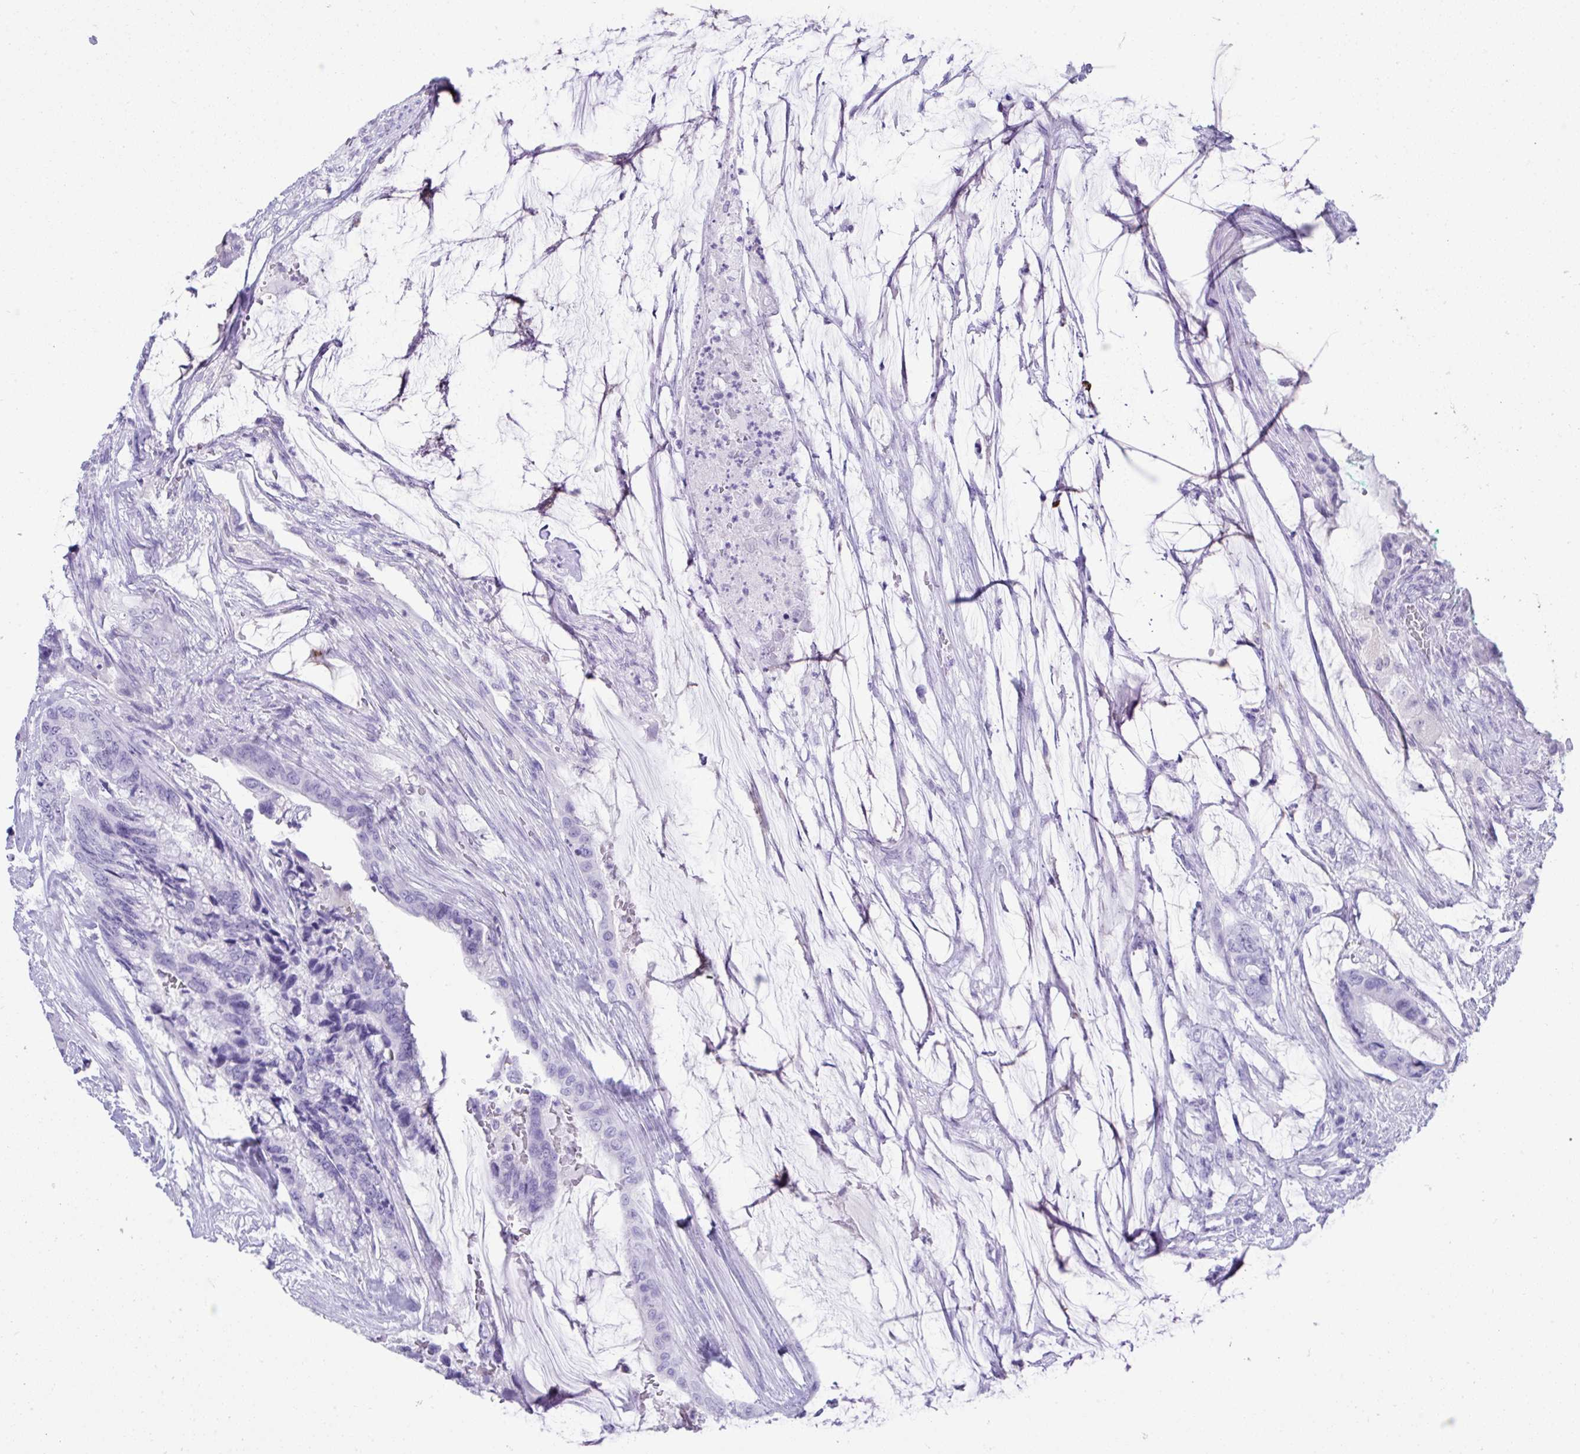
{"staining": {"intensity": "negative", "quantity": "none", "location": "none"}, "tissue": "colorectal cancer", "cell_type": "Tumor cells", "image_type": "cancer", "snomed": [{"axis": "morphology", "description": "Adenocarcinoma, NOS"}, {"axis": "topography", "description": "Rectum"}], "caption": "Tumor cells are negative for brown protein staining in colorectal cancer.", "gene": "PSCA", "patient": {"sex": "female", "age": 59}}